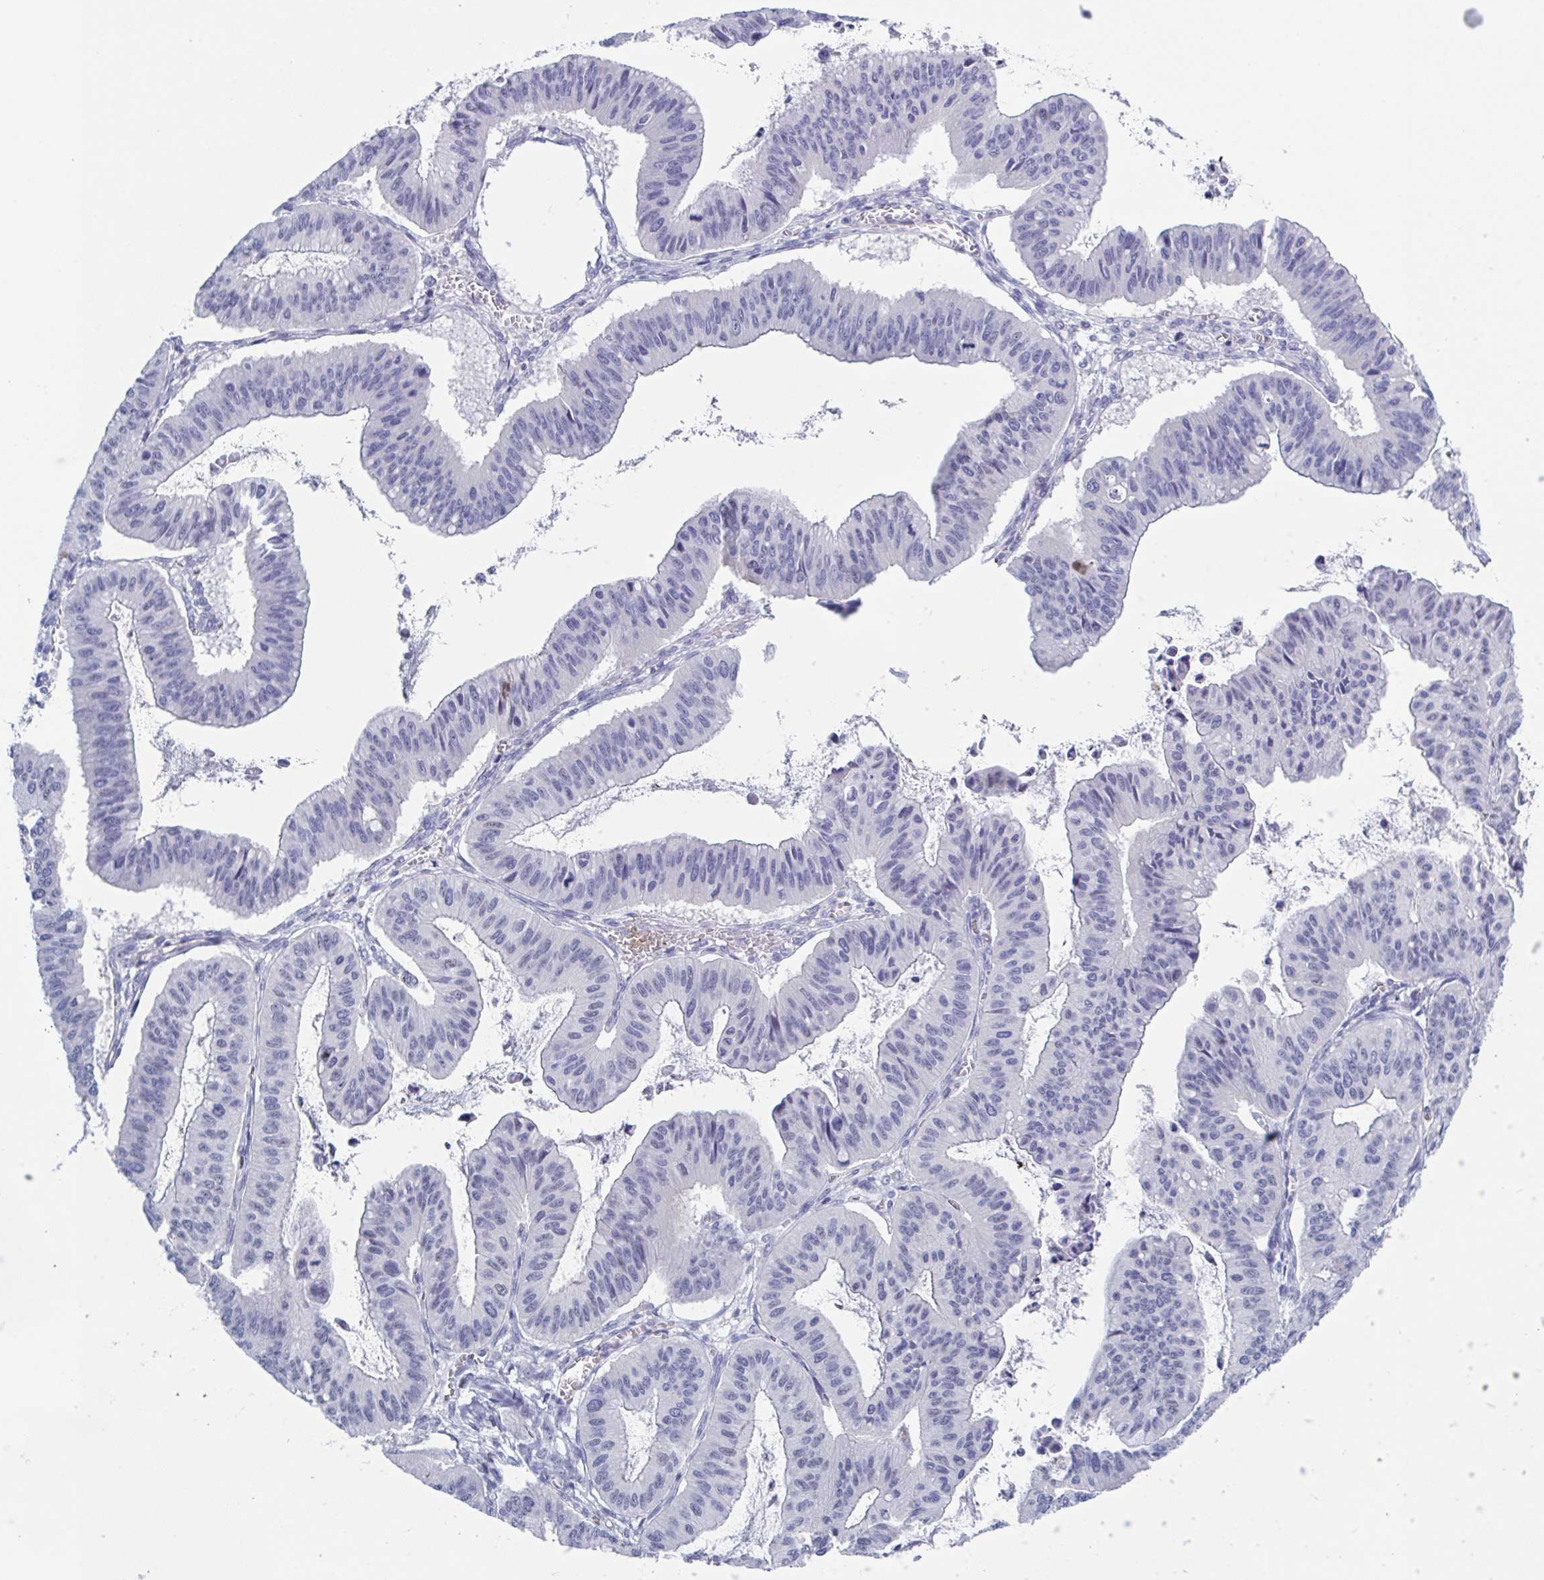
{"staining": {"intensity": "negative", "quantity": "none", "location": "none"}, "tissue": "ovarian cancer", "cell_type": "Tumor cells", "image_type": "cancer", "snomed": [{"axis": "morphology", "description": "Cystadenocarcinoma, mucinous, NOS"}, {"axis": "topography", "description": "Ovary"}], "caption": "An image of human ovarian cancer is negative for staining in tumor cells.", "gene": "PBOV1", "patient": {"sex": "female", "age": 72}}